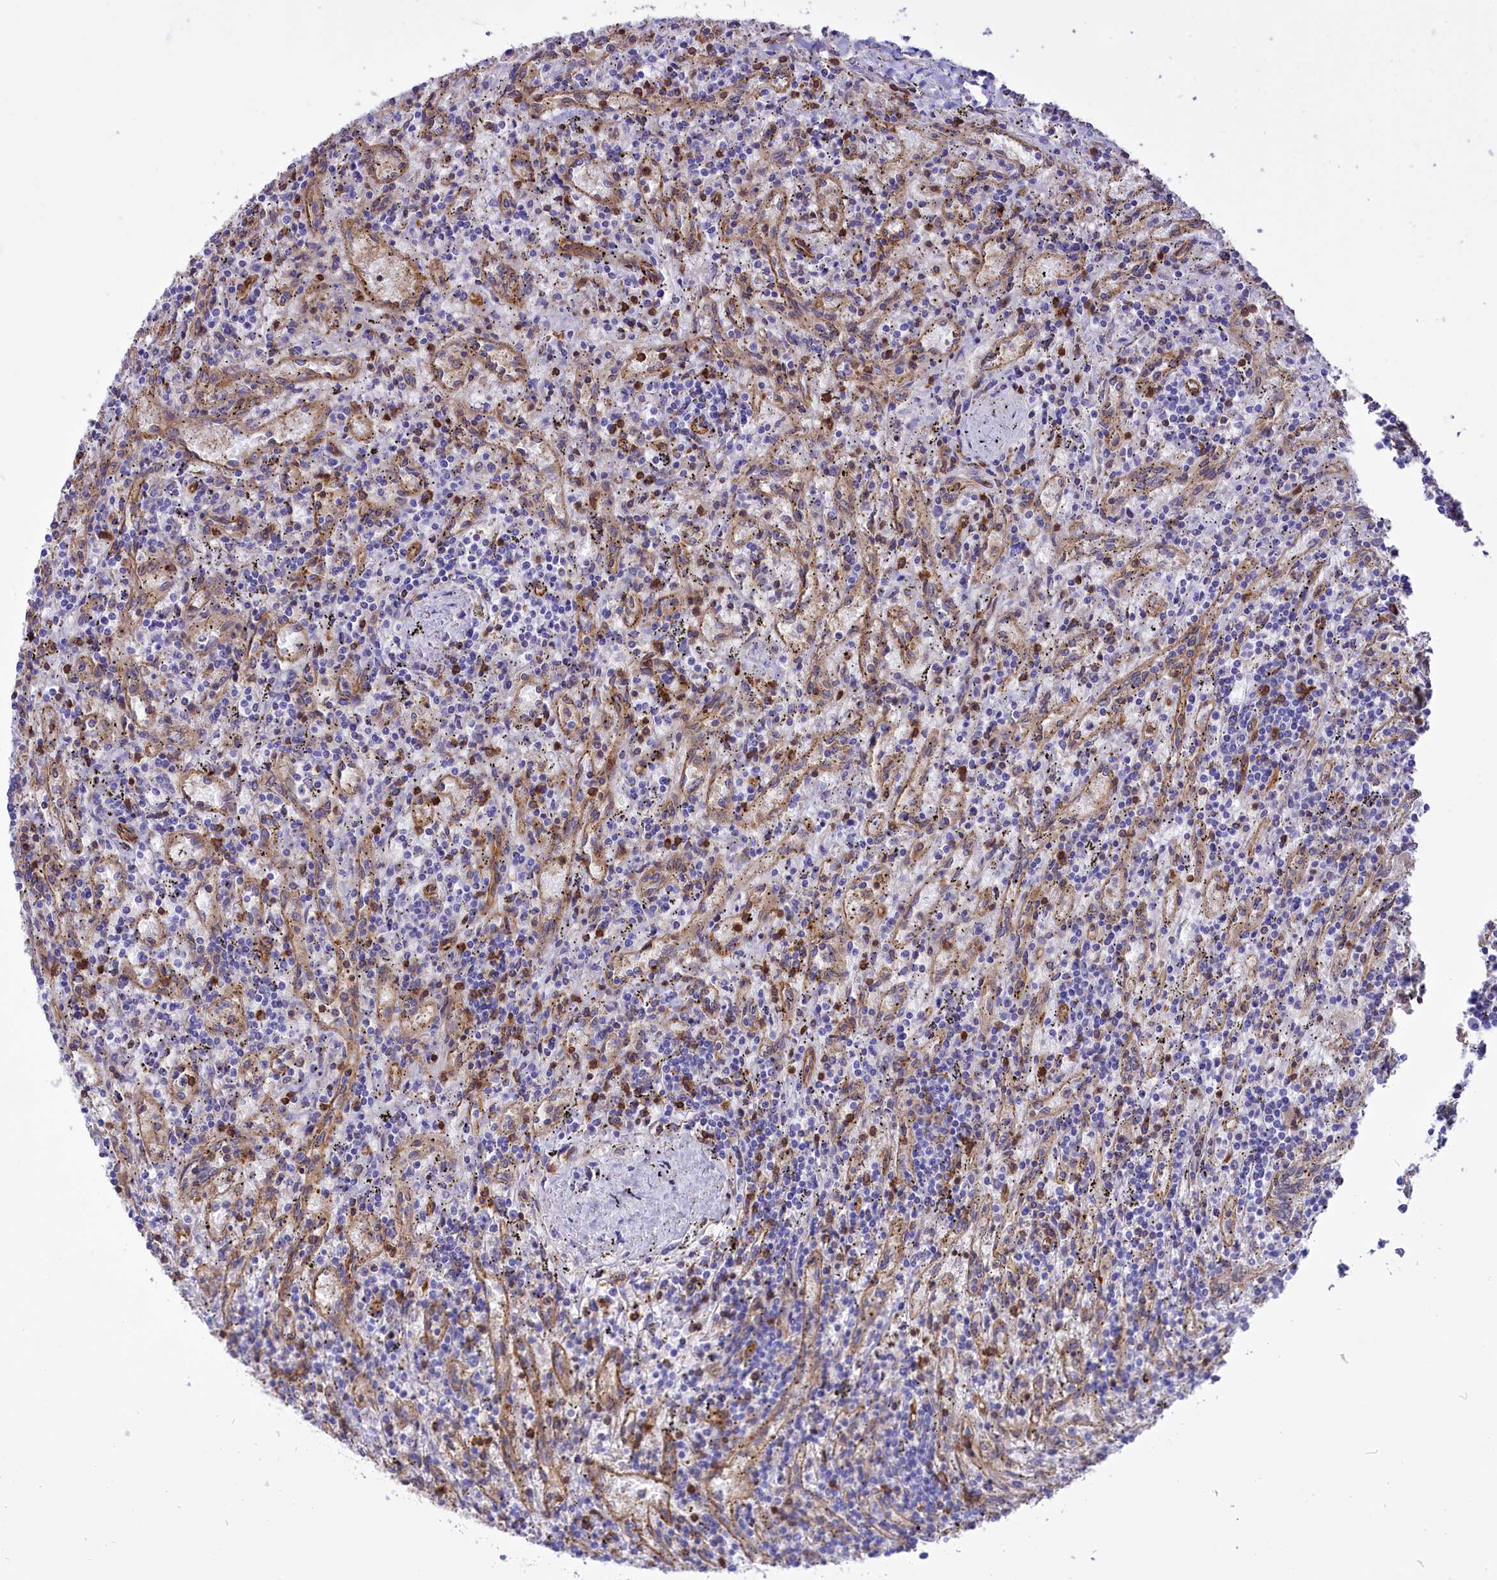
{"staining": {"intensity": "negative", "quantity": "none", "location": "none"}, "tissue": "lymphoma", "cell_type": "Tumor cells", "image_type": "cancer", "snomed": [{"axis": "morphology", "description": "Malignant lymphoma, non-Hodgkin's type, Low grade"}, {"axis": "topography", "description": "Spleen"}], "caption": "Immunohistochemical staining of human lymphoma reveals no significant staining in tumor cells.", "gene": "SEPTIN9", "patient": {"sex": "male", "age": 76}}